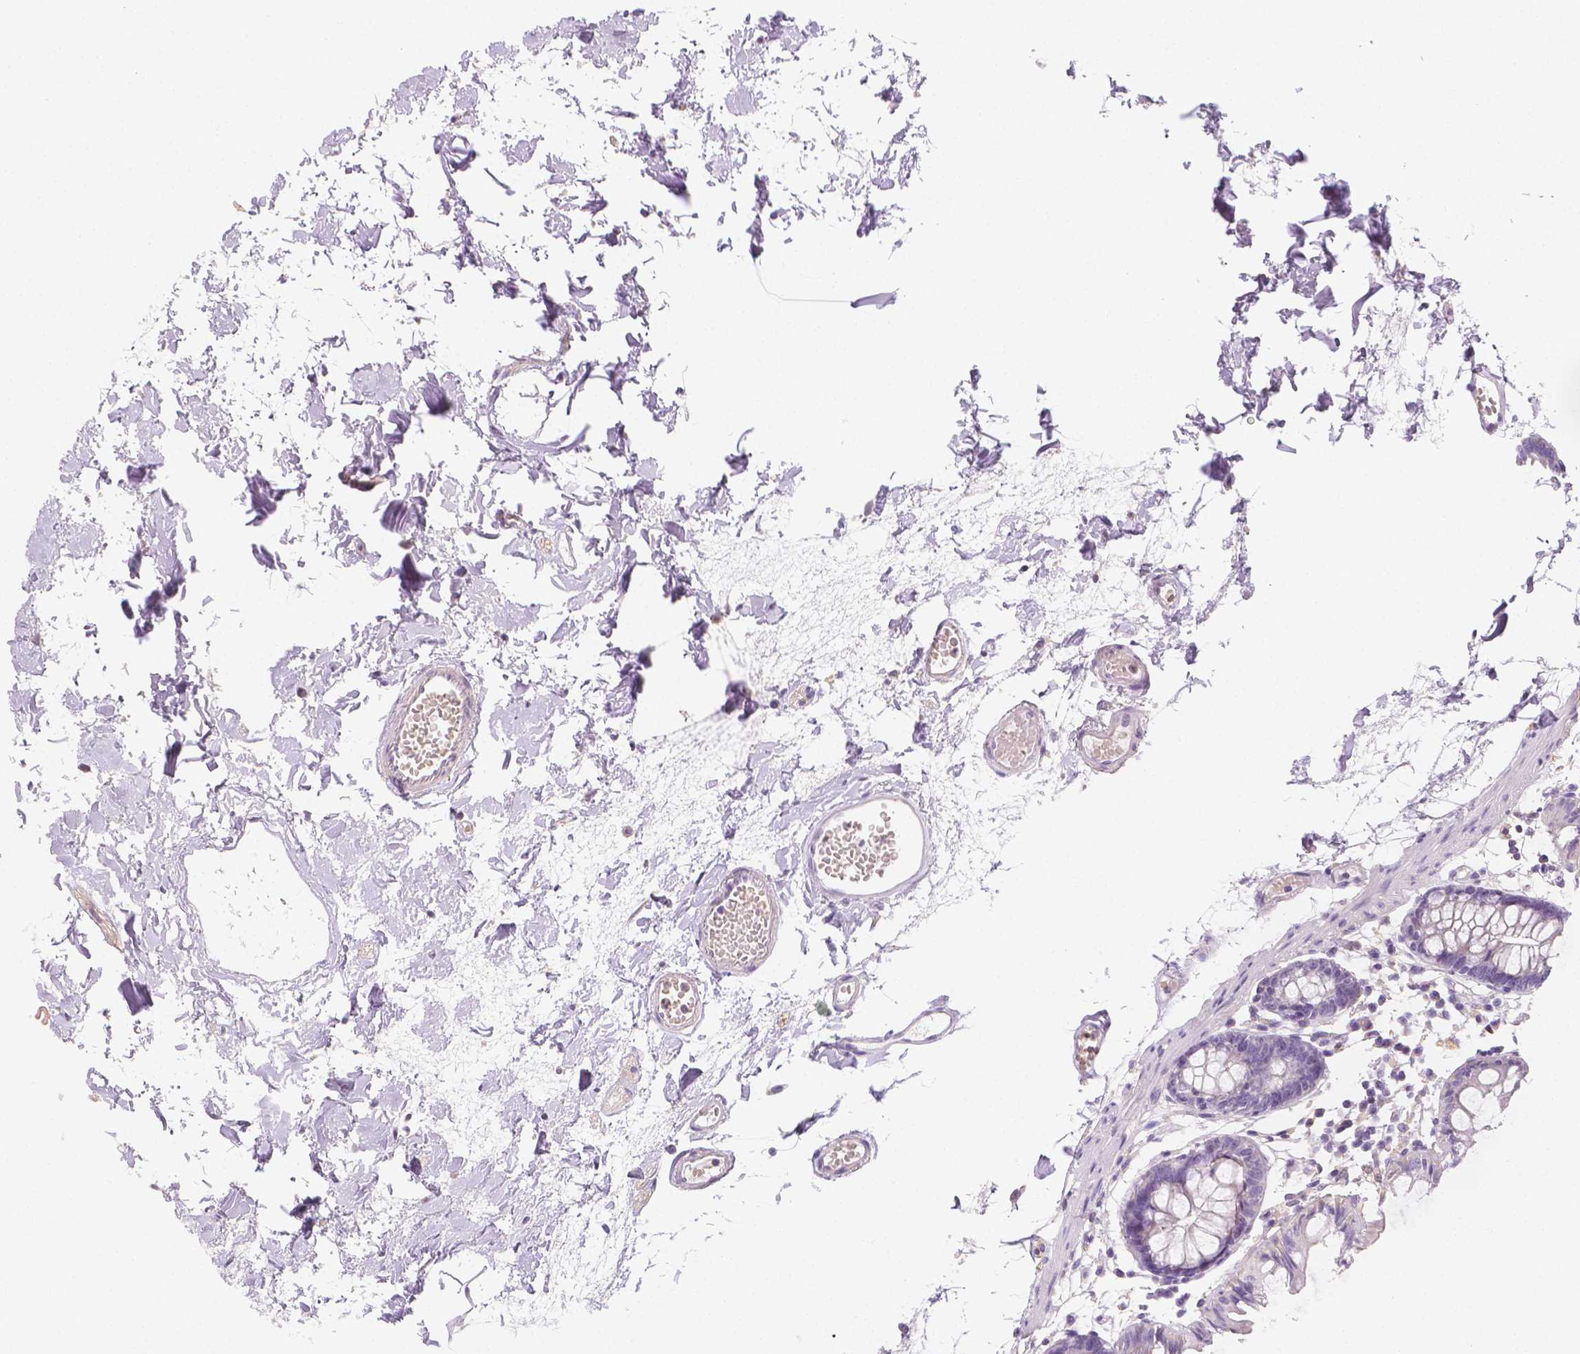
{"staining": {"intensity": "negative", "quantity": "none", "location": "none"}, "tissue": "colon", "cell_type": "Endothelial cells", "image_type": "normal", "snomed": [{"axis": "morphology", "description": "Normal tissue, NOS"}, {"axis": "topography", "description": "Colon"}], "caption": "This is a image of IHC staining of unremarkable colon, which shows no expression in endothelial cells. (Brightfield microscopy of DAB (3,3'-diaminobenzidine) immunohistochemistry (IHC) at high magnification).", "gene": "SGTB", "patient": {"sex": "female", "age": 84}}